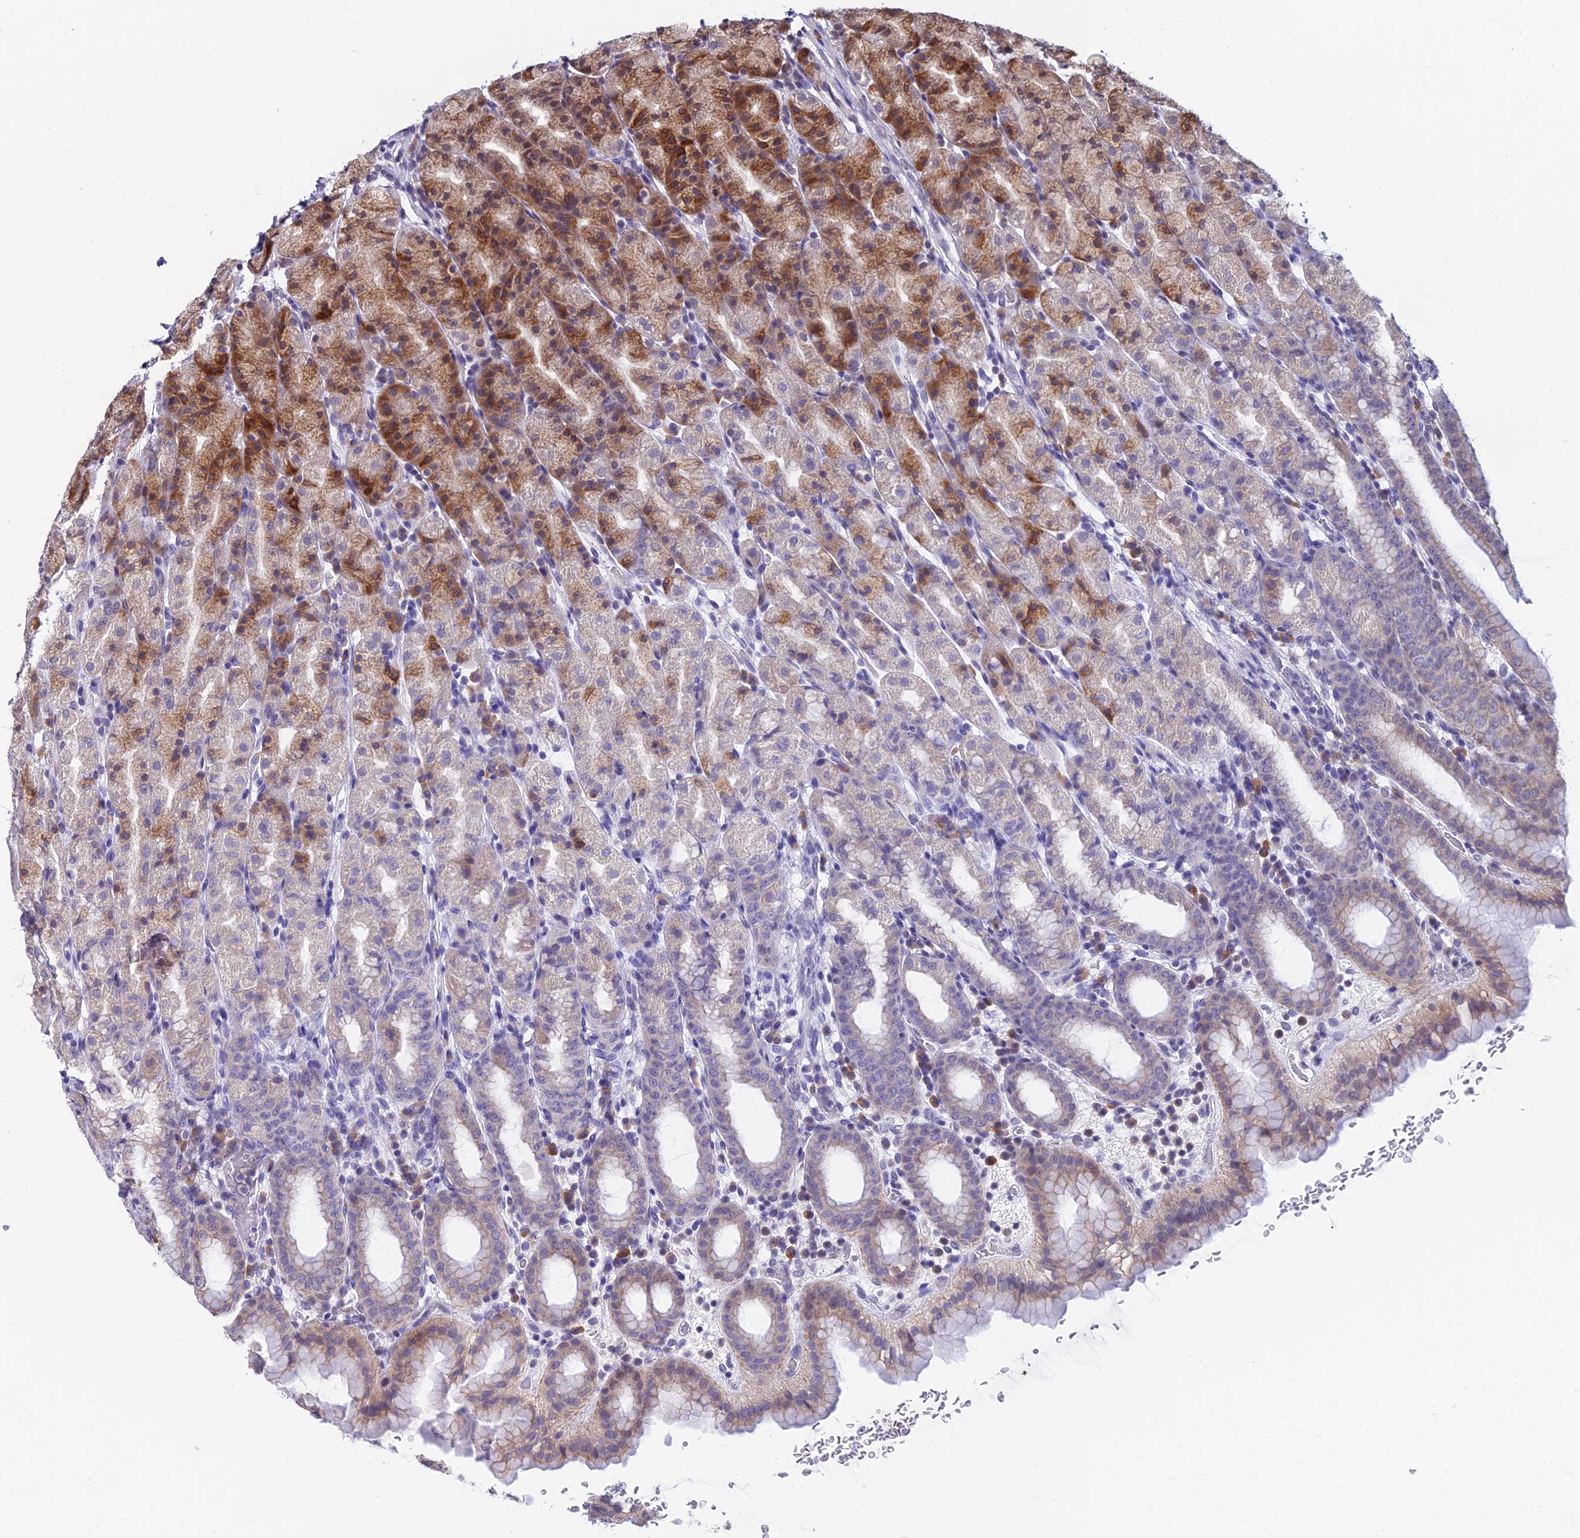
{"staining": {"intensity": "moderate", "quantity": "25%-75%", "location": "cytoplasmic/membranous"}, "tissue": "stomach", "cell_type": "Glandular cells", "image_type": "normal", "snomed": [{"axis": "morphology", "description": "Normal tissue, NOS"}, {"axis": "topography", "description": "Stomach, upper"}], "caption": "Immunohistochemistry (IHC) image of benign stomach stained for a protein (brown), which exhibits medium levels of moderate cytoplasmic/membranous expression in approximately 25%-75% of glandular cells.", "gene": "CDNF", "patient": {"sex": "male", "age": 68}}